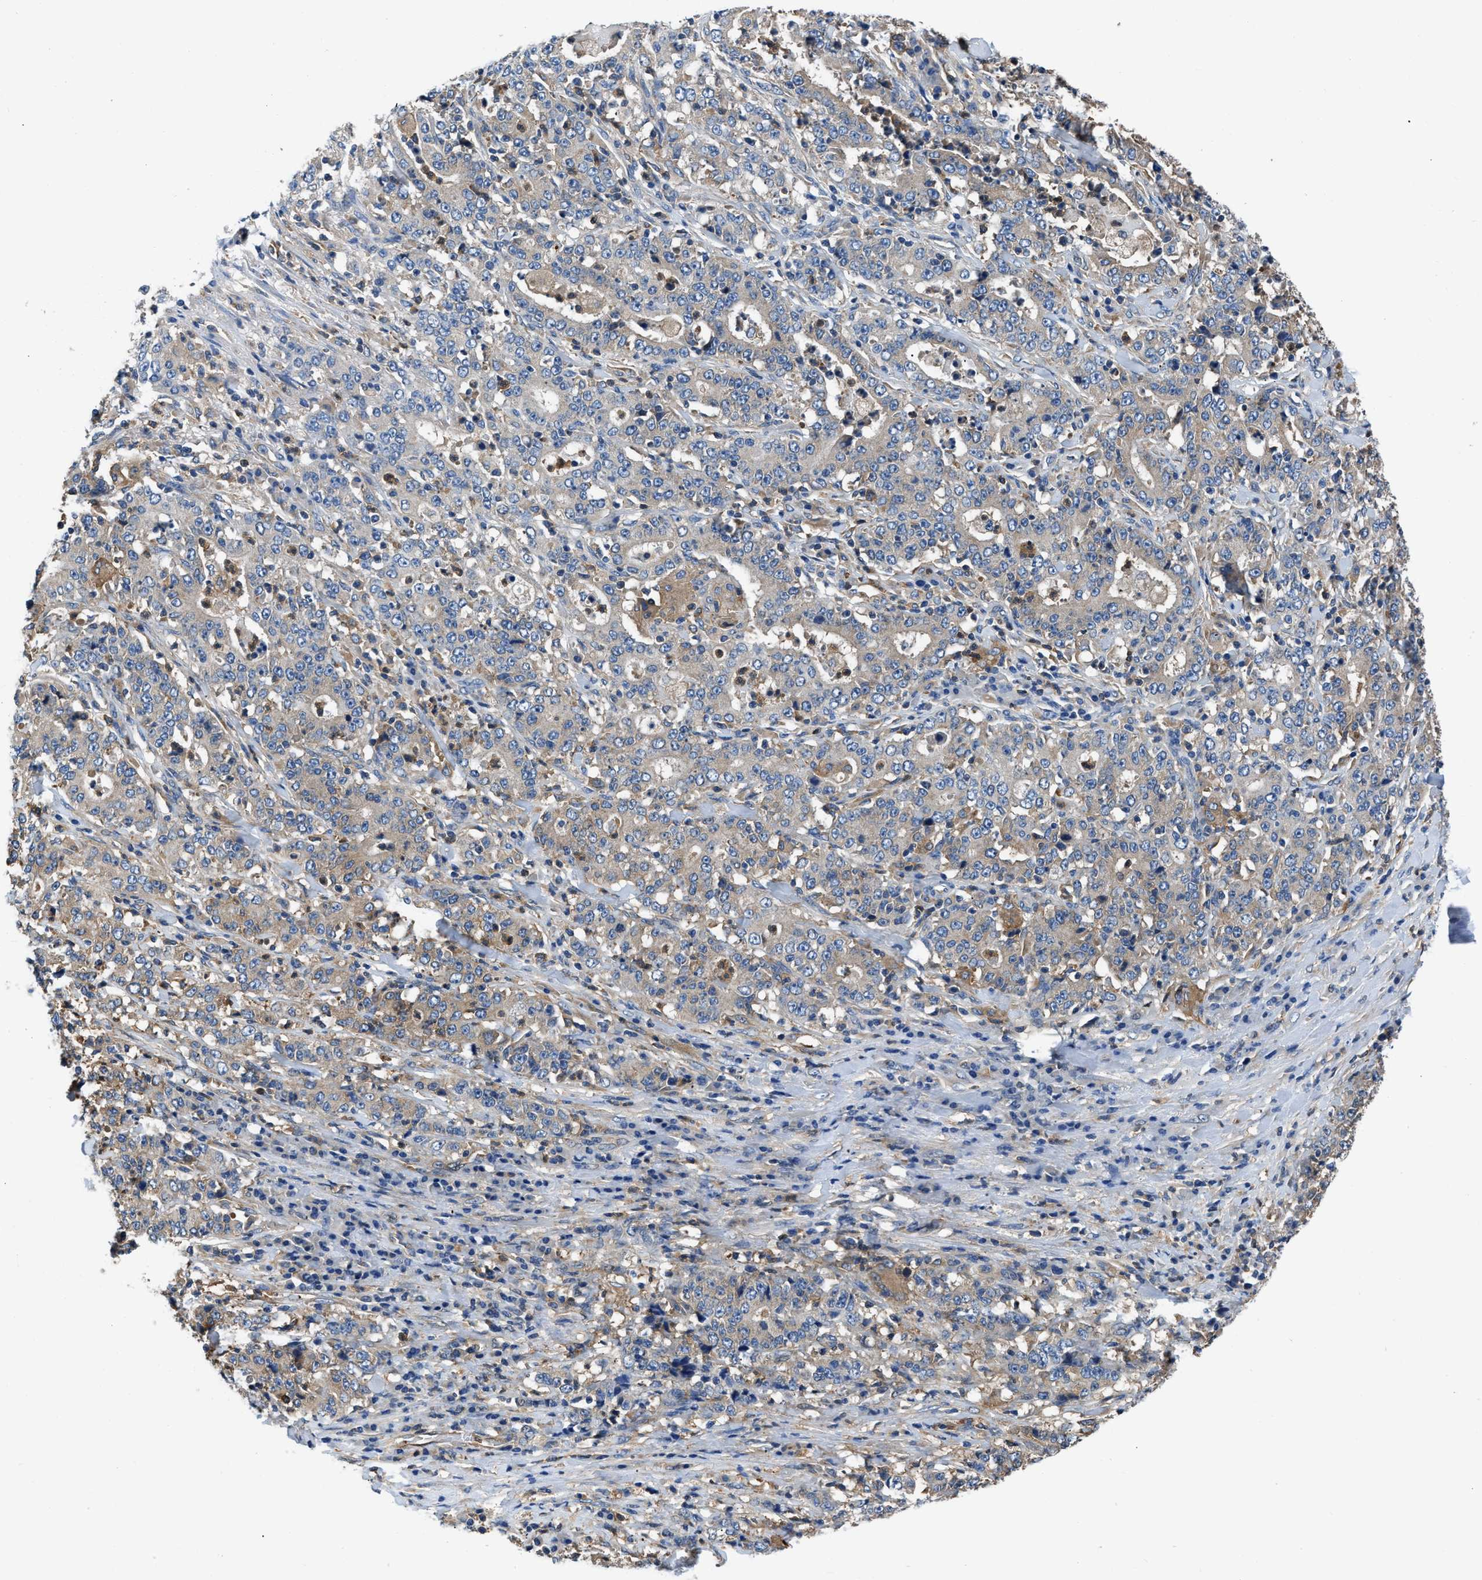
{"staining": {"intensity": "weak", "quantity": ">75%", "location": "cytoplasmic/membranous"}, "tissue": "stomach cancer", "cell_type": "Tumor cells", "image_type": "cancer", "snomed": [{"axis": "morphology", "description": "Normal tissue, NOS"}, {"axis": "morphology", "description": "Adenocarcinoma, NOS"}, {"axis": "topography", "description": "Stomach, upper"}, {"axis": "topography", "description": "Stomach"}], "caption": "Immunohistochemical staining of stomach cancer demonstrates low levels of weak cytoplasmic/membranous staining in about >75% of tumor cells.", "gene": "PKM", "patient": {"sex": "male", "age": 59}}